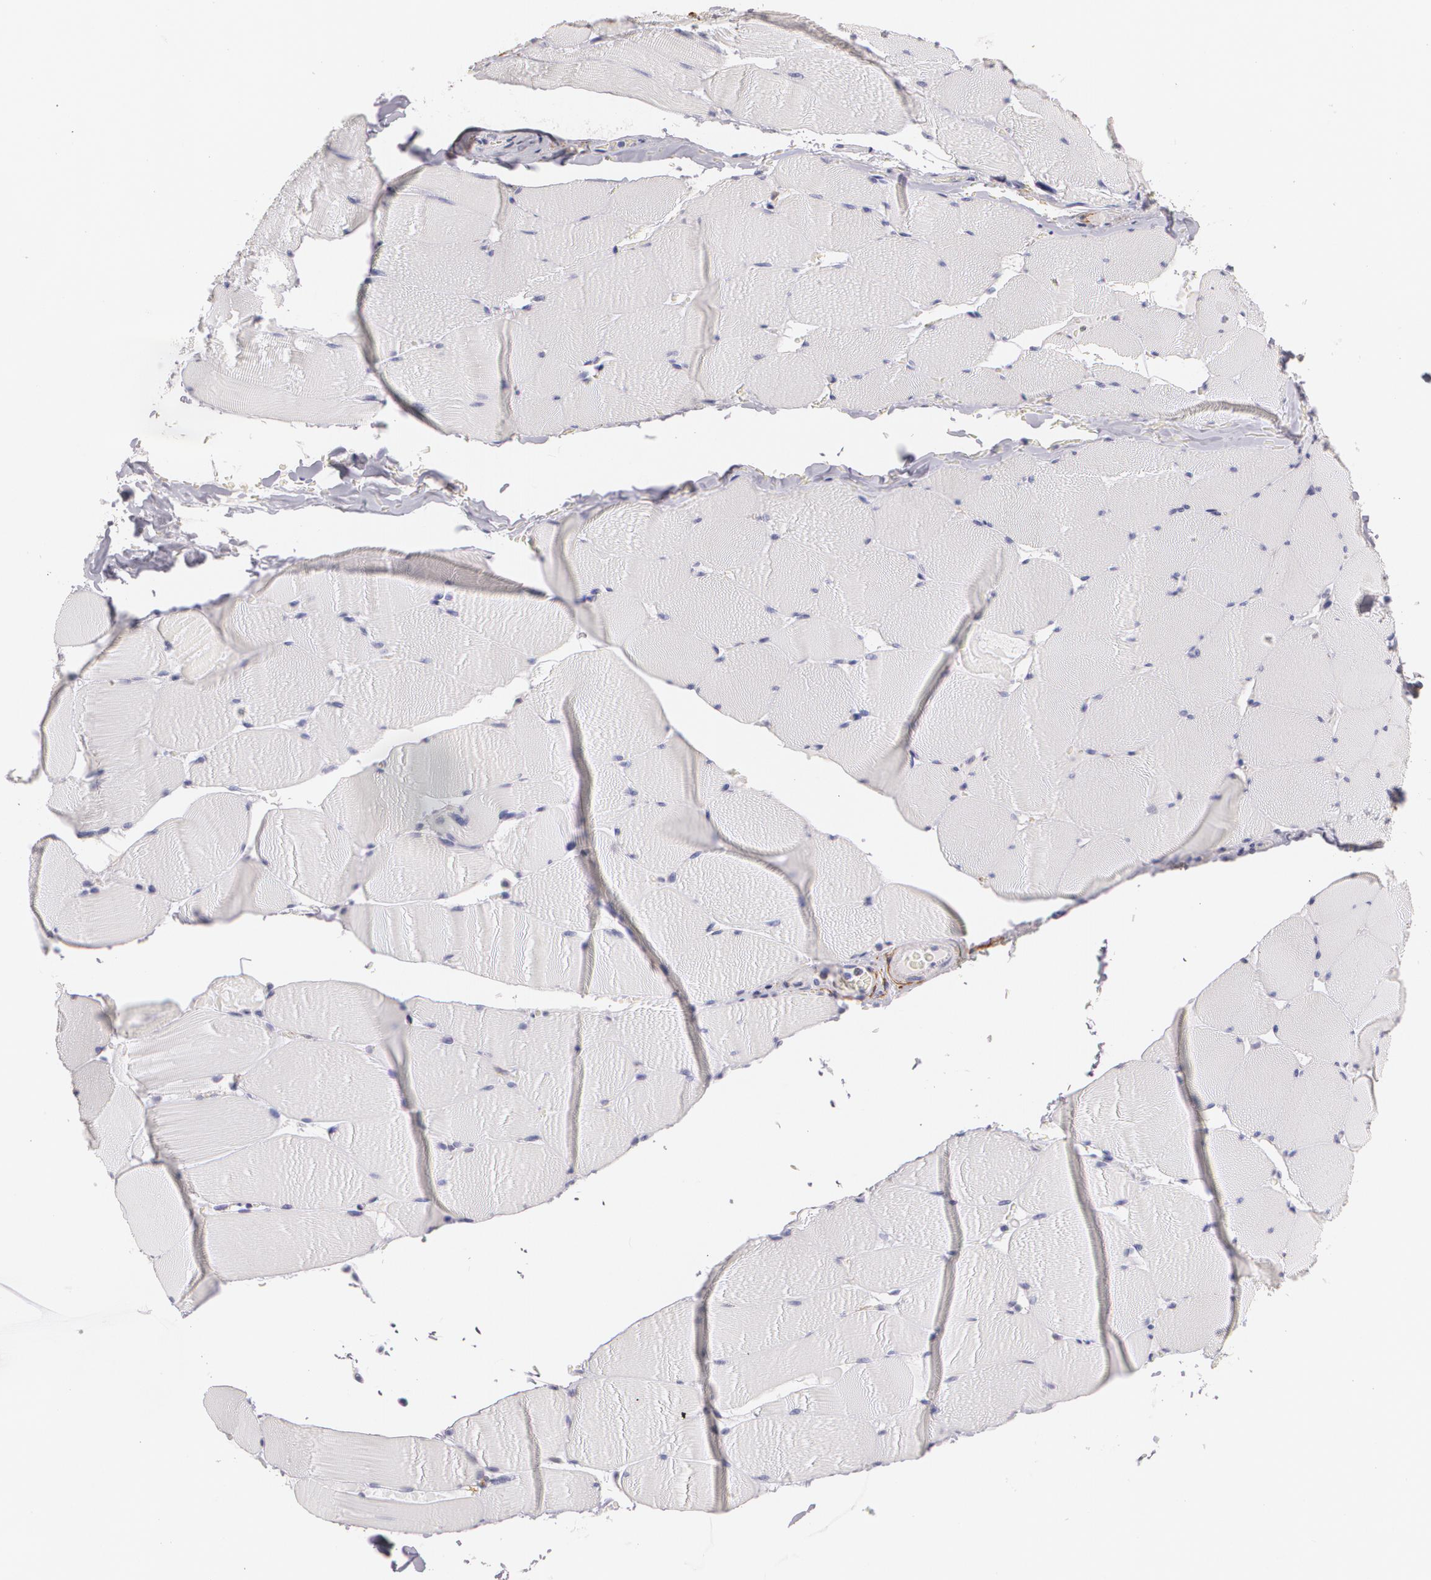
{"staining": {"intensity": "negative", "quantity": "none", "location": "none"}, "tissue": "skeletal muscle", "cell_type": "Myocytes", "image_type": "normal", "snomed": [{"axis": "morphology", "description": "Normal tissue, NOS"}, {"axis": "topography", "description": "Skeletal muscle"}], "caption": "High power microscopy micrograph of an immunohistochemistry (IHC) histopathology image of normal skeletal muscle, revealing no significant expression in myocytes.", "gene": "NGFR", "patient": {"sex": "male", "age": 62}}